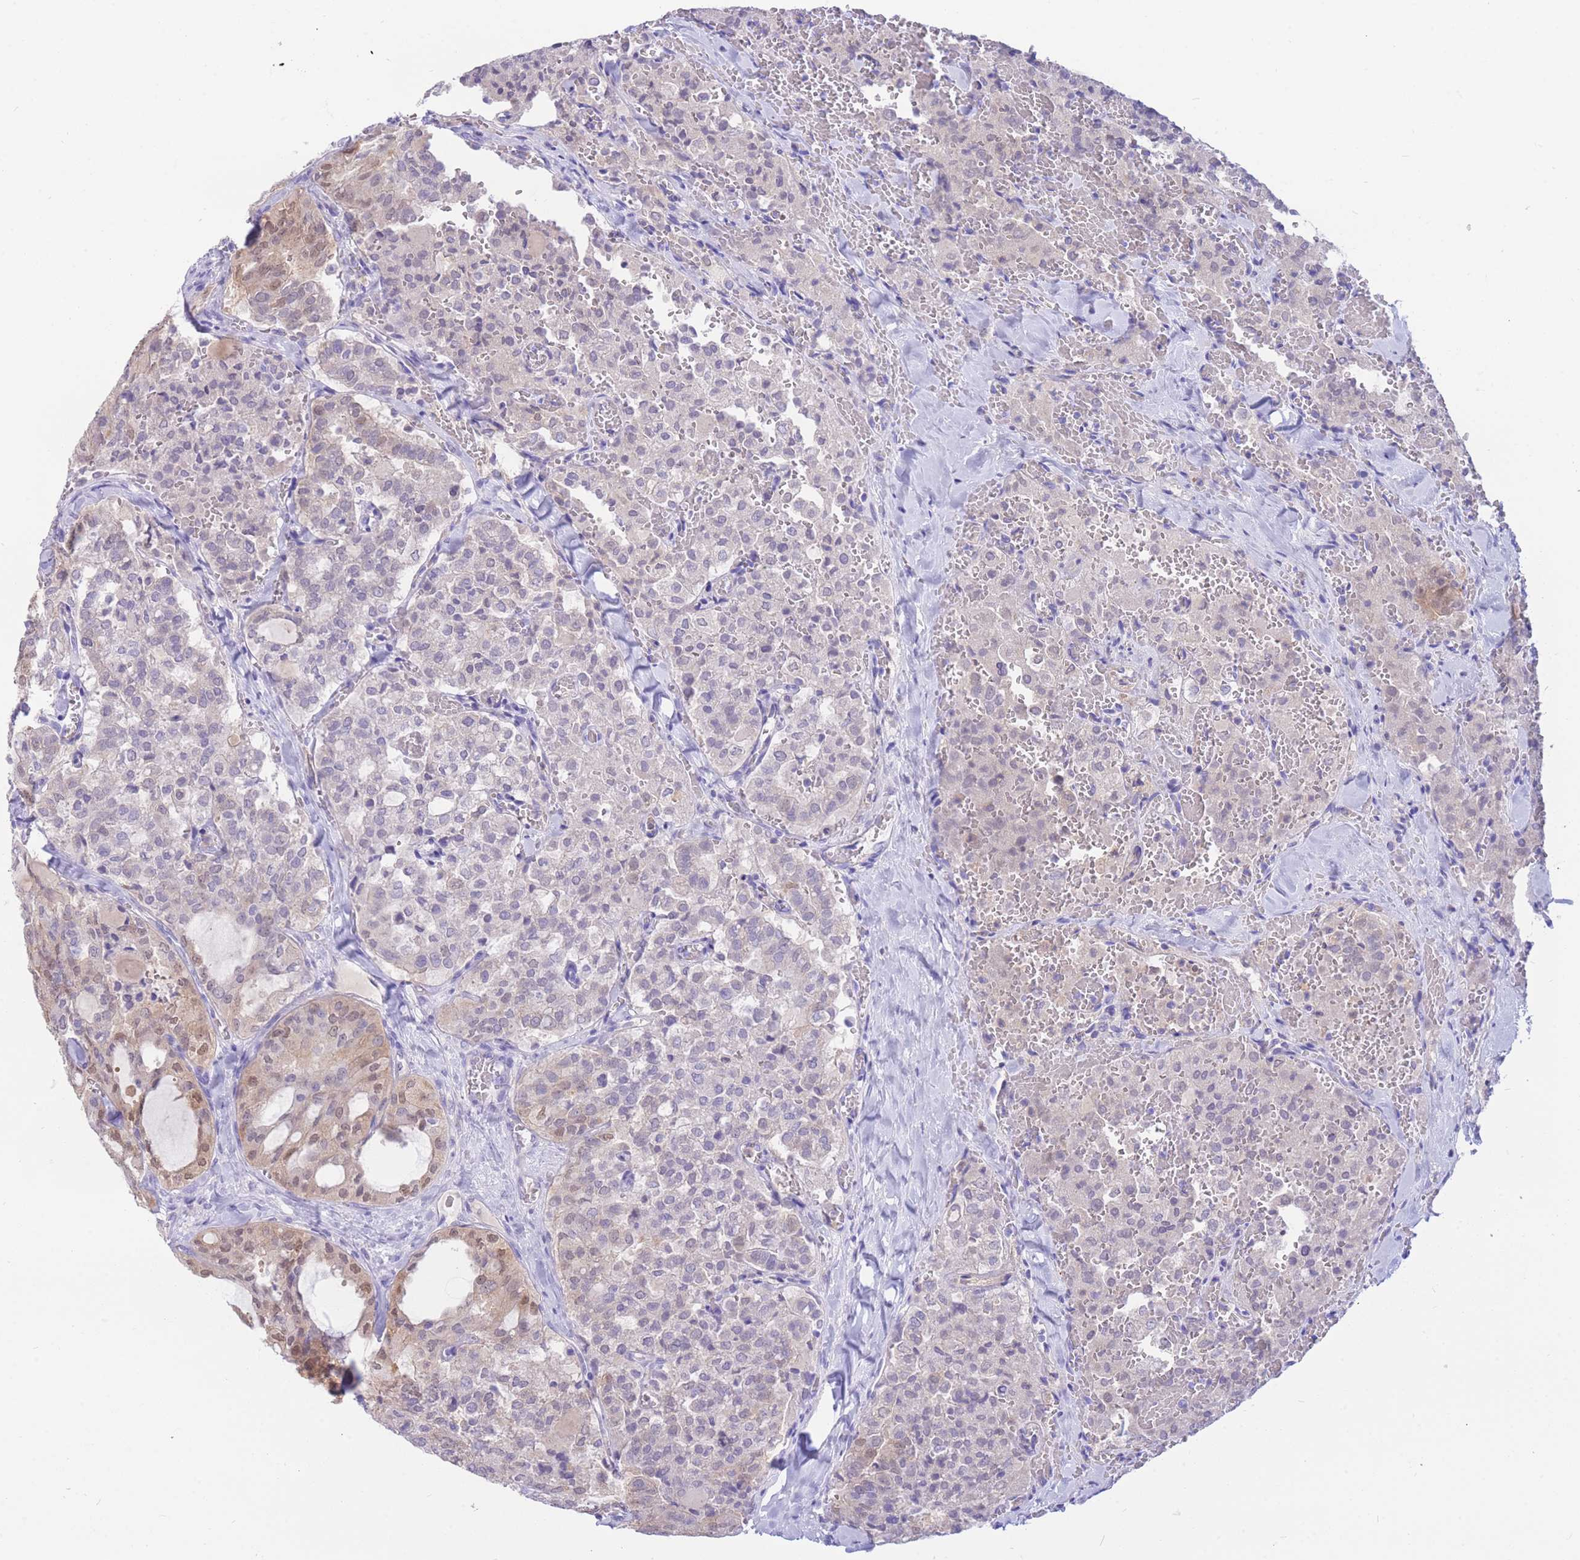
{"staining": {"intensity": "moderate", "quantity": "<25%", "location": "nuclear"}, "tissue": "thyroid cancer", "cell_type": "Tumor cells", "image_type": "cancer", "snomed": [{"axis": "morphology", "description": "Follicular adenoma carcinoma, NOS"}, {"axis": "topography", "description": "Thyroid gland"}], "caption": "This is an image of immunohistochemistry staining of thyroid cancer (follicular adenoma carcinoma), which shows moderate staining in the nuclear of tumor cells.", "gene": "SULT1A1", "patient": {"sex": "male", "age": 75}}